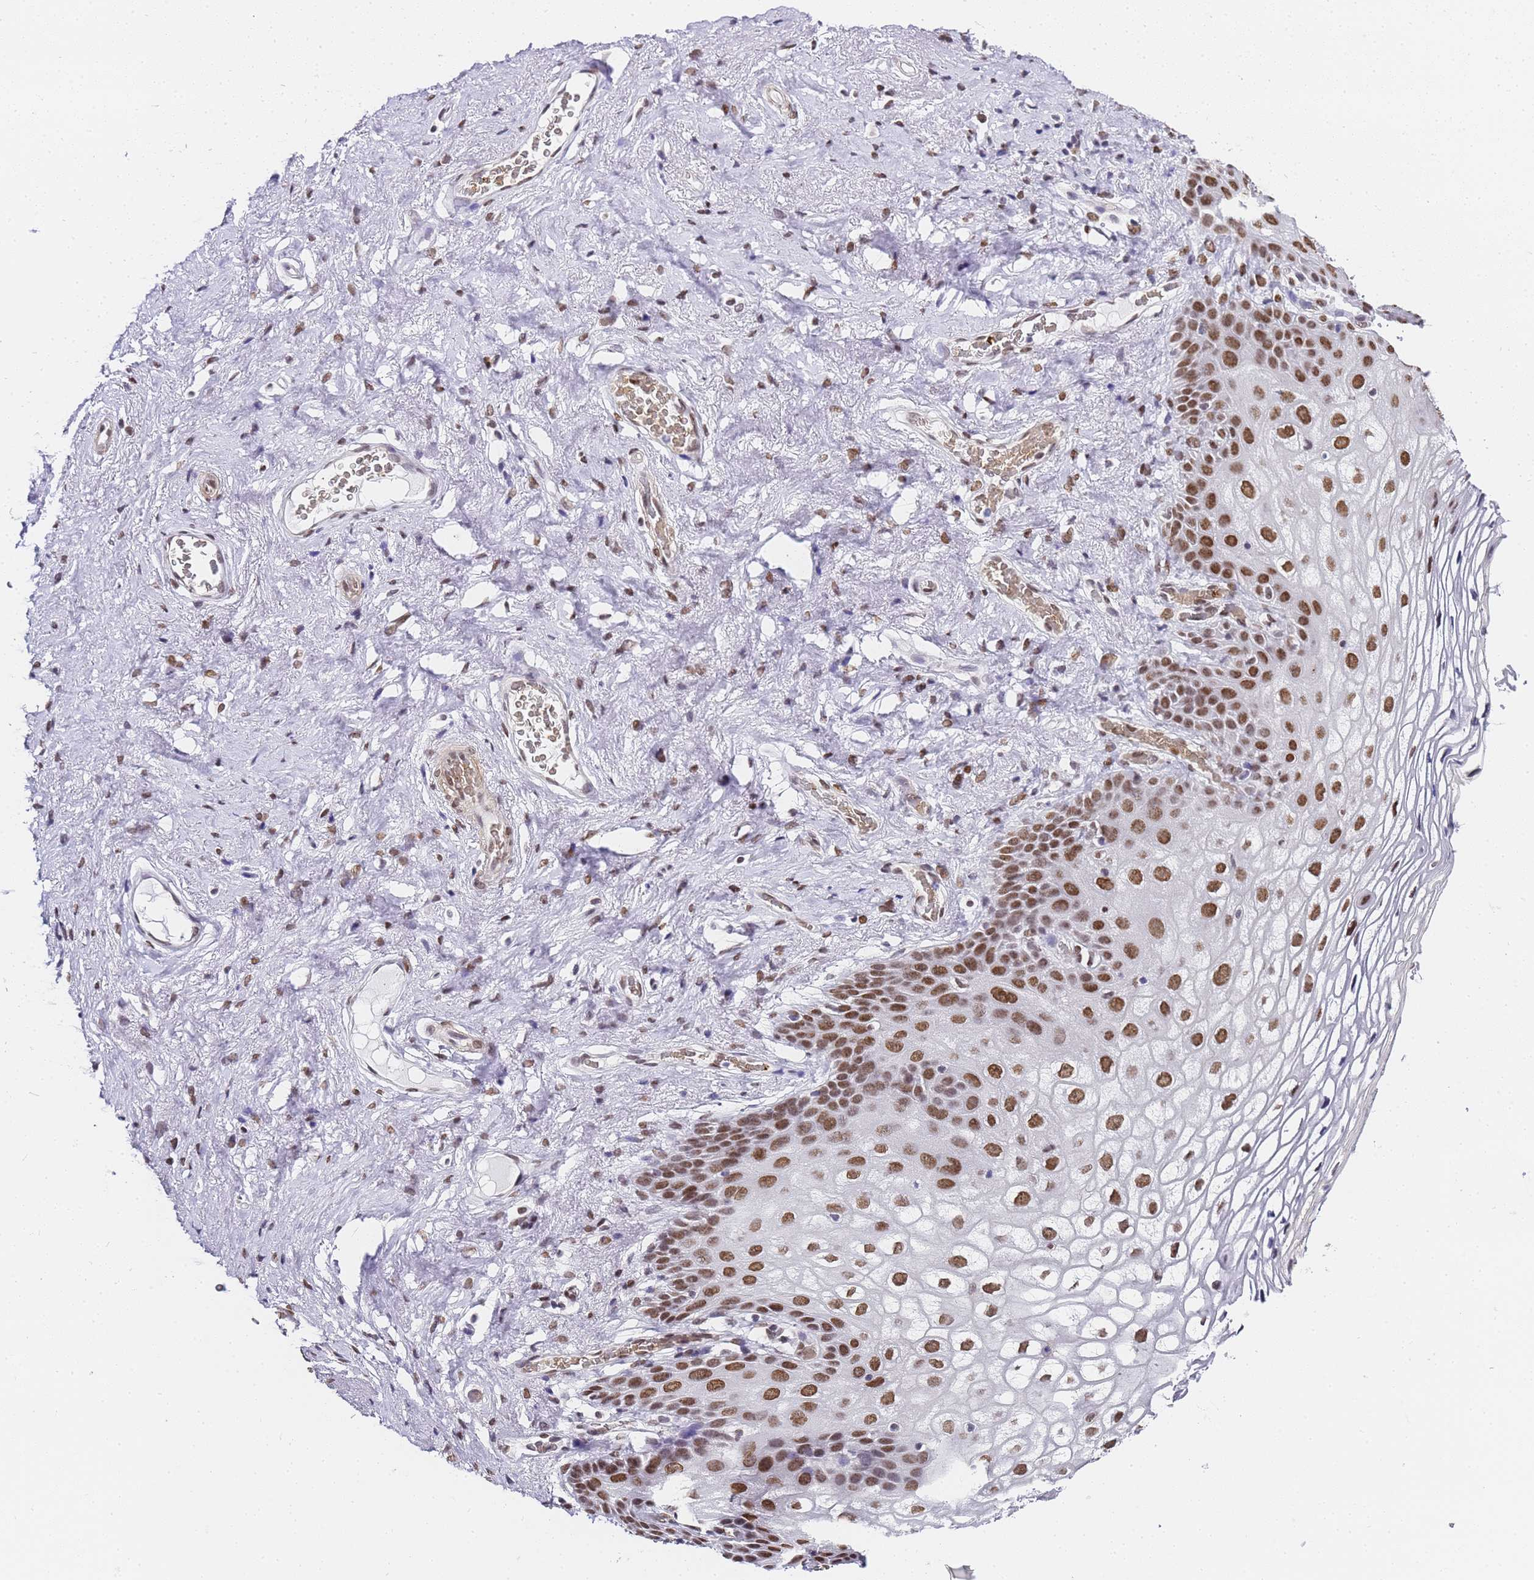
{"staining": {"intensity": "moderate", "quantity": ">75%", "location": "nuclear"}, "tissue": "vagina", "cell_type": "Squamous epithelial cells", "image_type": "normal", "snomed": [{"axis": "morphology", "description": "Normal tissue, NOS"}, {"axis": "topography", "description": "Vagina"}], "caption": "Moderate nuclear staining for a protein is present in about >75% of squamous epithelial cells of benign vagina using immunohistochemistry.", "gene": "POLR1A", "patient": {"sex": "female", "age": 68}}